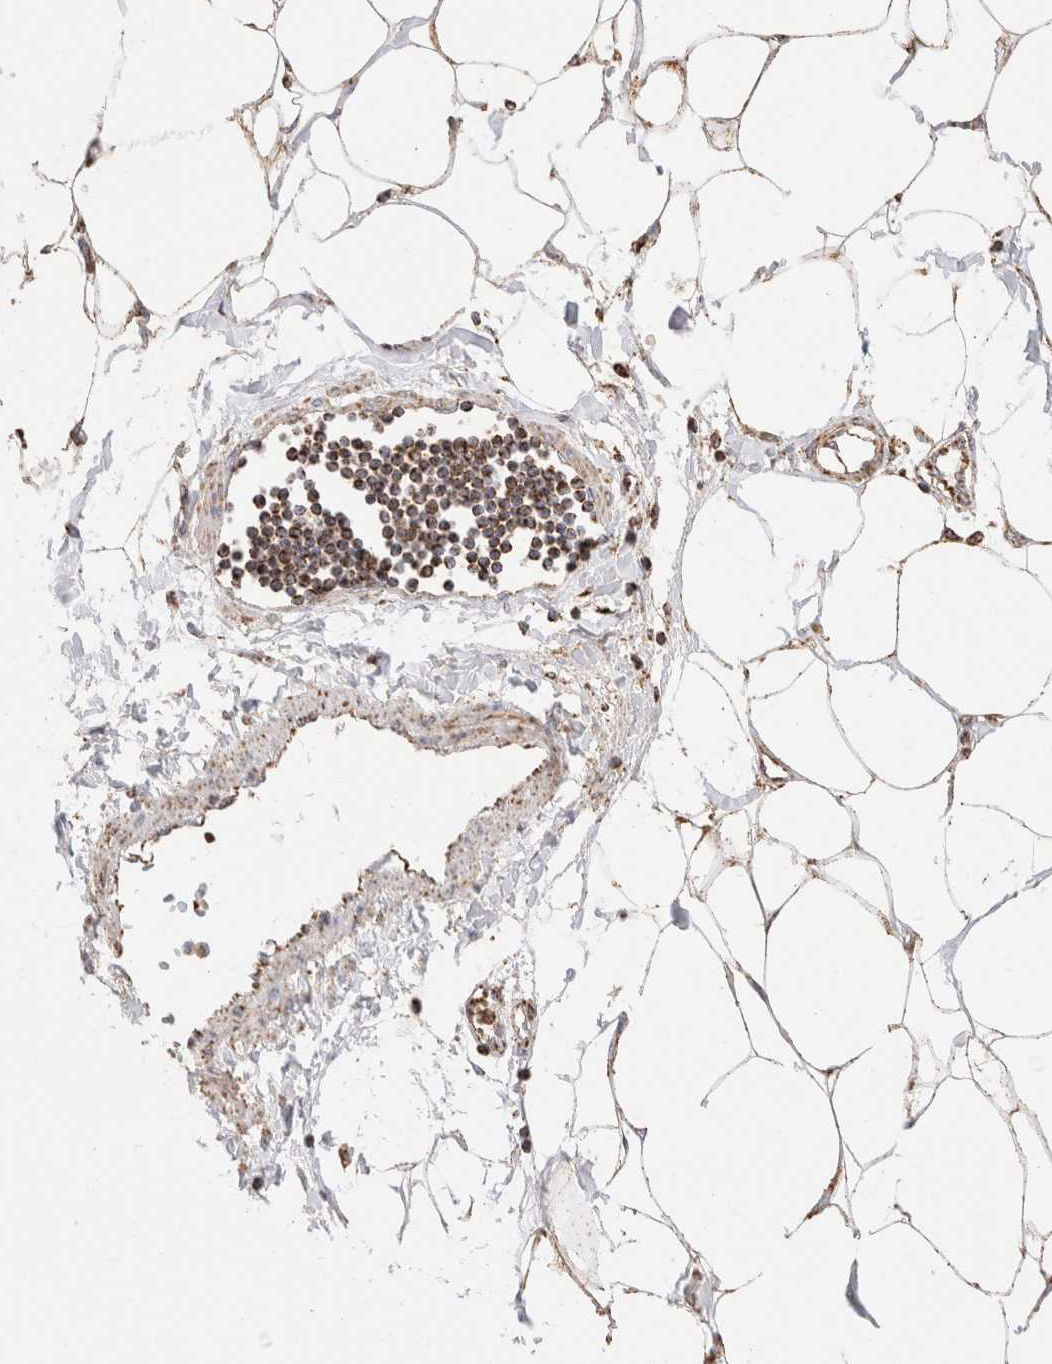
{"staining": {"intensity": "moderate", "quantity": ">75%", "location": "cytoplasmic/membranous"}, "tissue": "adipose tissue", "cell_type": "Adipocytes", "image_type": "normal", "snomed": [{"axis": "morphology", "description": "Normal tissue, NOS"}, {"axis": "morphology", "description": "Adenocarcinoma, NOS"}, {"axis": "topography", "description": "Colon"}, {"axis": "topography", "description": "Peripheral nerve tissue"}], "caption": "Brown immunohistochemical staining in benign human adipose tissue shows moderate cytoplasmic/membranous positivity in approximately >75% of adipocytes. The staining was performed using DAB to visualize the protein expression in brown, while the nuclei were stained in blue with hematoxylin (Magnification: 20x).", "gene": "TMPPE", "patient": {"sex": "male", "age": 14}}